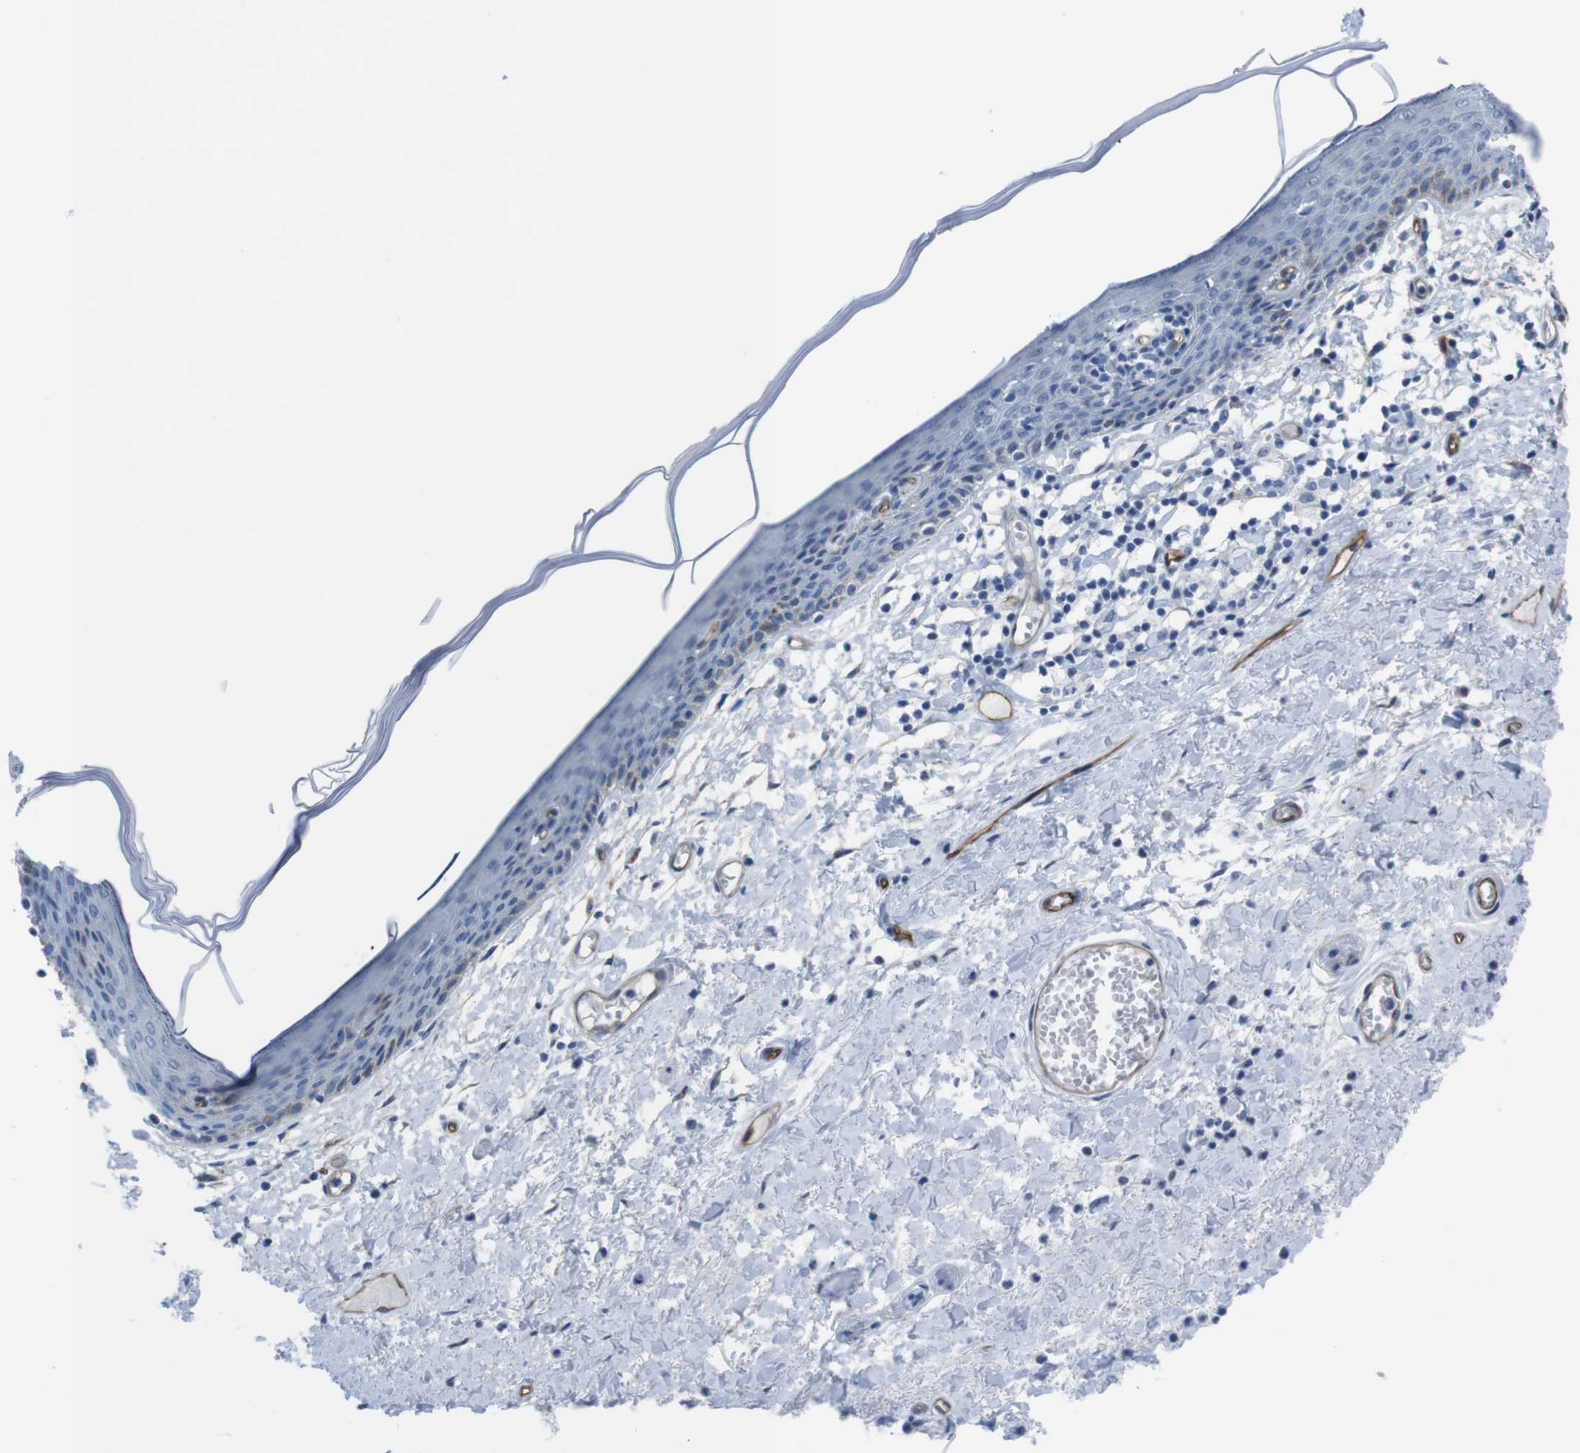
{"staining": {"intensity": "negative", "quantity": "none", "location": "none"}, "tissue": "skin", "cell_type": "Epidermal cells", "image_type": "normal", "snomed": [{"axis": "morphology", "description": "Normal tissue, NOS"}, {"axis": "topography", "description": "Vulva"}], "caption": "Immunohistochemistry histopathology image of normal skin: skin stained with DAB reveals no significant protein positivity in epidermal cells.", "gene": "HSPA12B", "patient": {"sex": "female", "age": 54}}